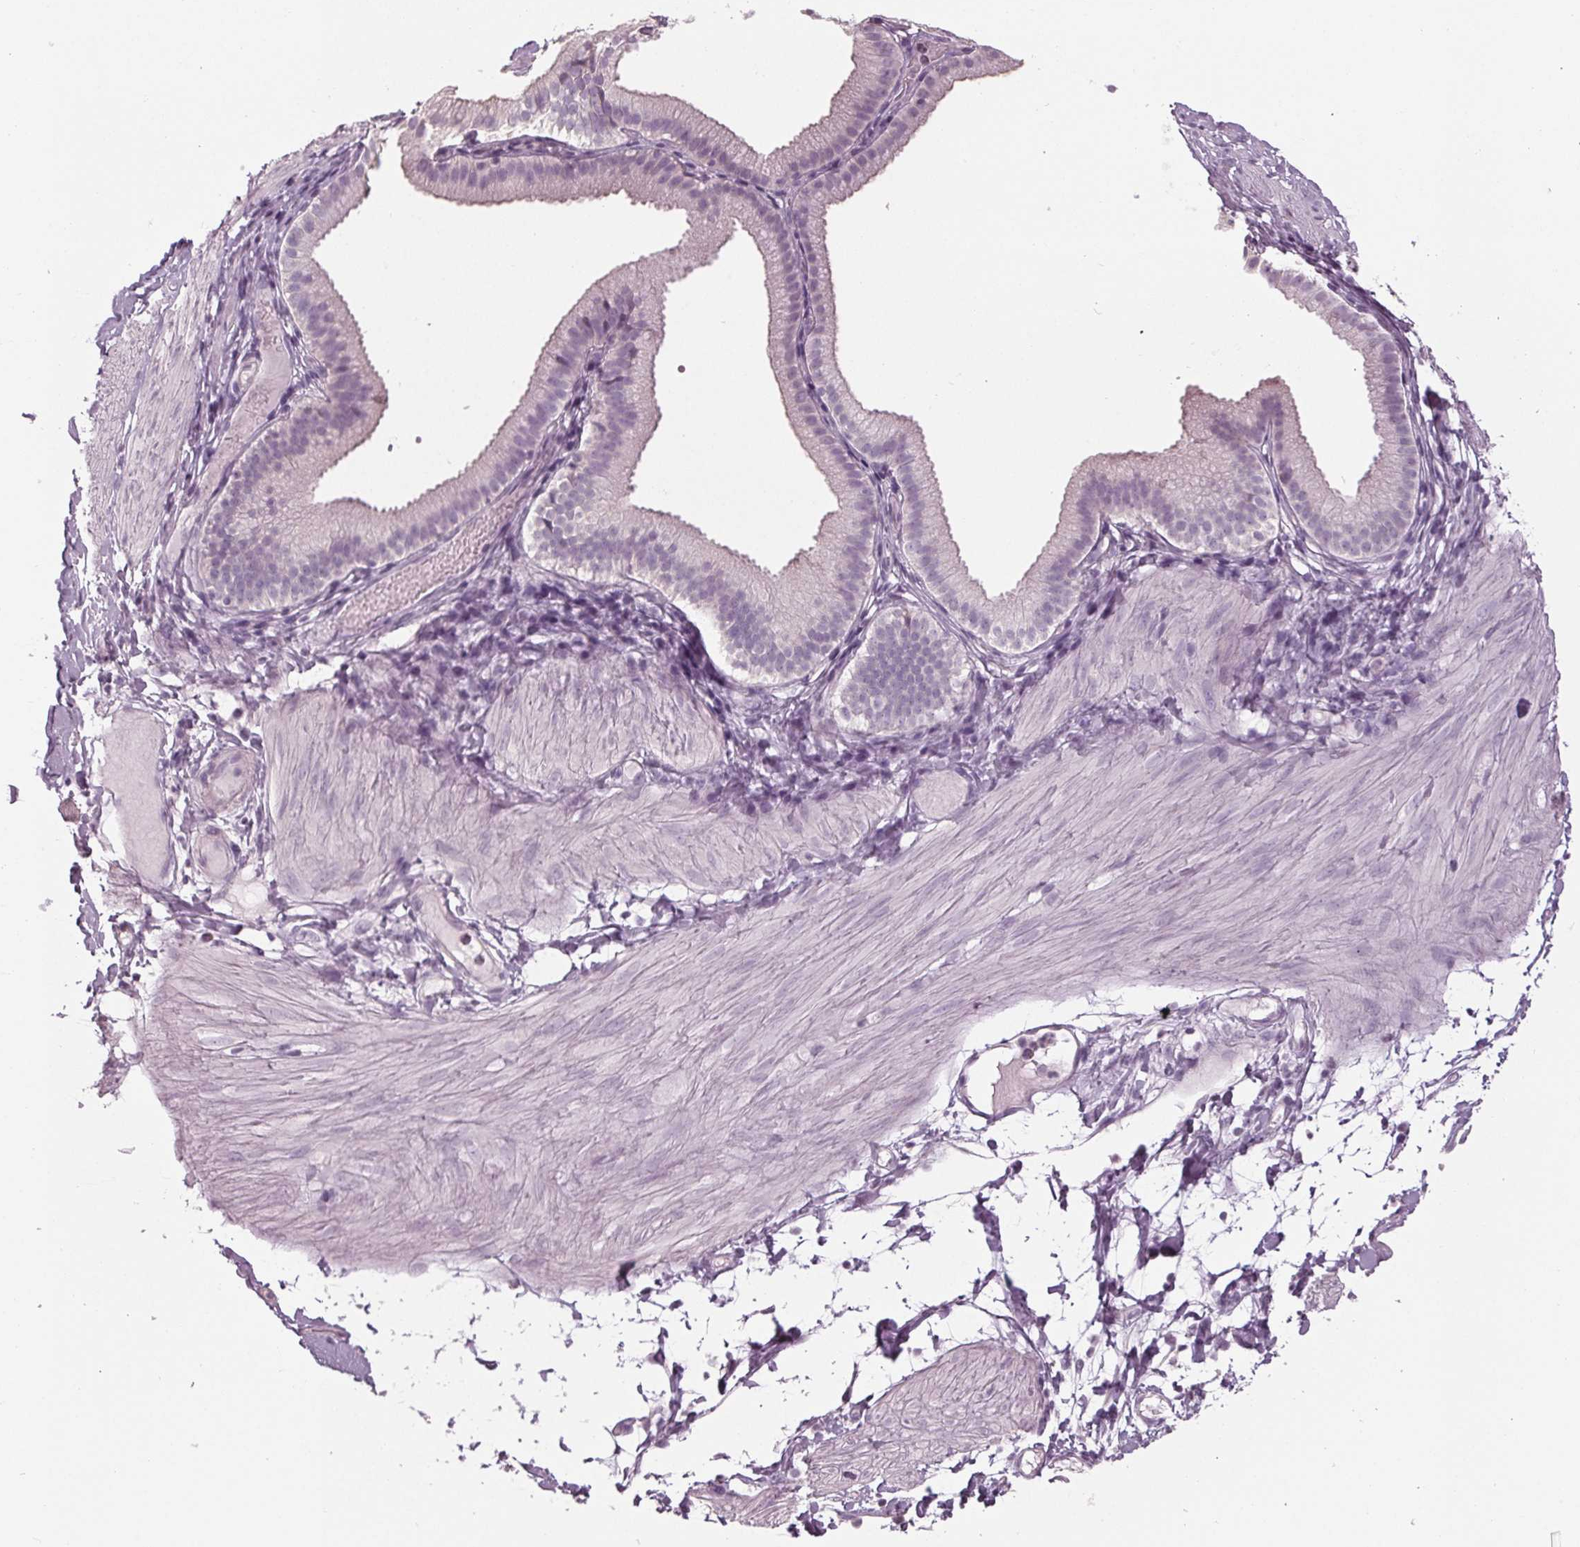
{"staining": {"intensity": "negative", "quantity": "none", "location": "none"}, "tissue": "adipose tissue", "cell_type": "Adipocytes", "image_type": "normal", "snomed": [{"axis": "morphology", "description": "Normal tissue, NOS"}, {"axis": "topography", "description": "Gallbladder"}, {"axis": "topography", "description": "Peripheral nerve tissue"}], "caption": "Histopathology image shows no significant protein staining in adipocytes of benign adipose tissue.", "gene": "TNNC2", "patient": {"sex": "female", "age": 45}}